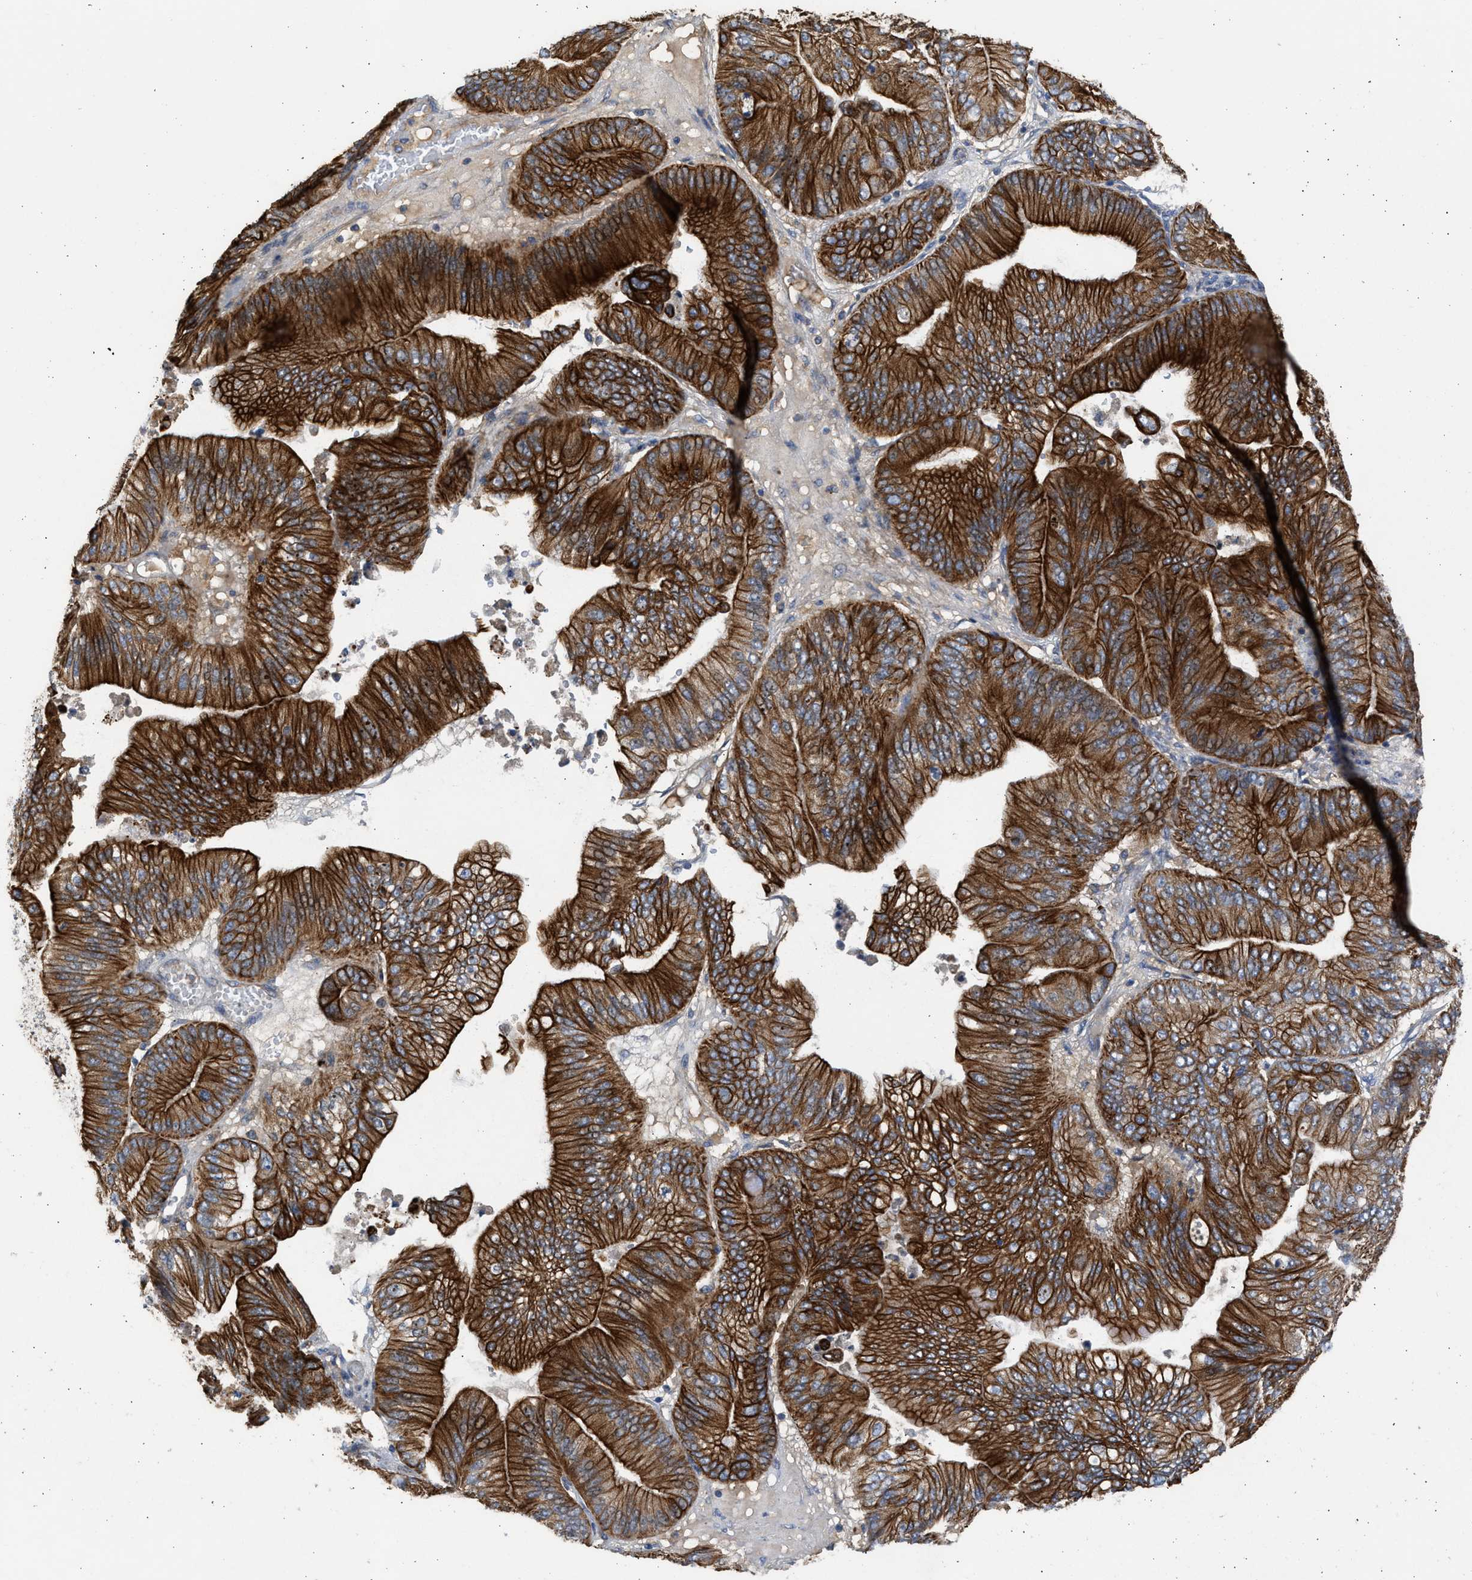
{"staining": {"intensity": "strong", "quantity": ">75%", "location": "cytoplasmic/membranous"}, "tissue": "ovarian cancer", "cell_type": "Tumor cells", "image_type": "cancer", "snomed": [{"axis": "morphology", "description": "Cystadenocarcinoma, mucinous, NOS"}, {"axis": "topography", "description": "Ovary"}], "caption": "A micrograph of human ovarian cancer stained for a protein reveals strong cytoplasmic/membranous brown staining in tumor cells.", "gene": "CSRNP2", "patient": {"sex": "female", "age": 61}}